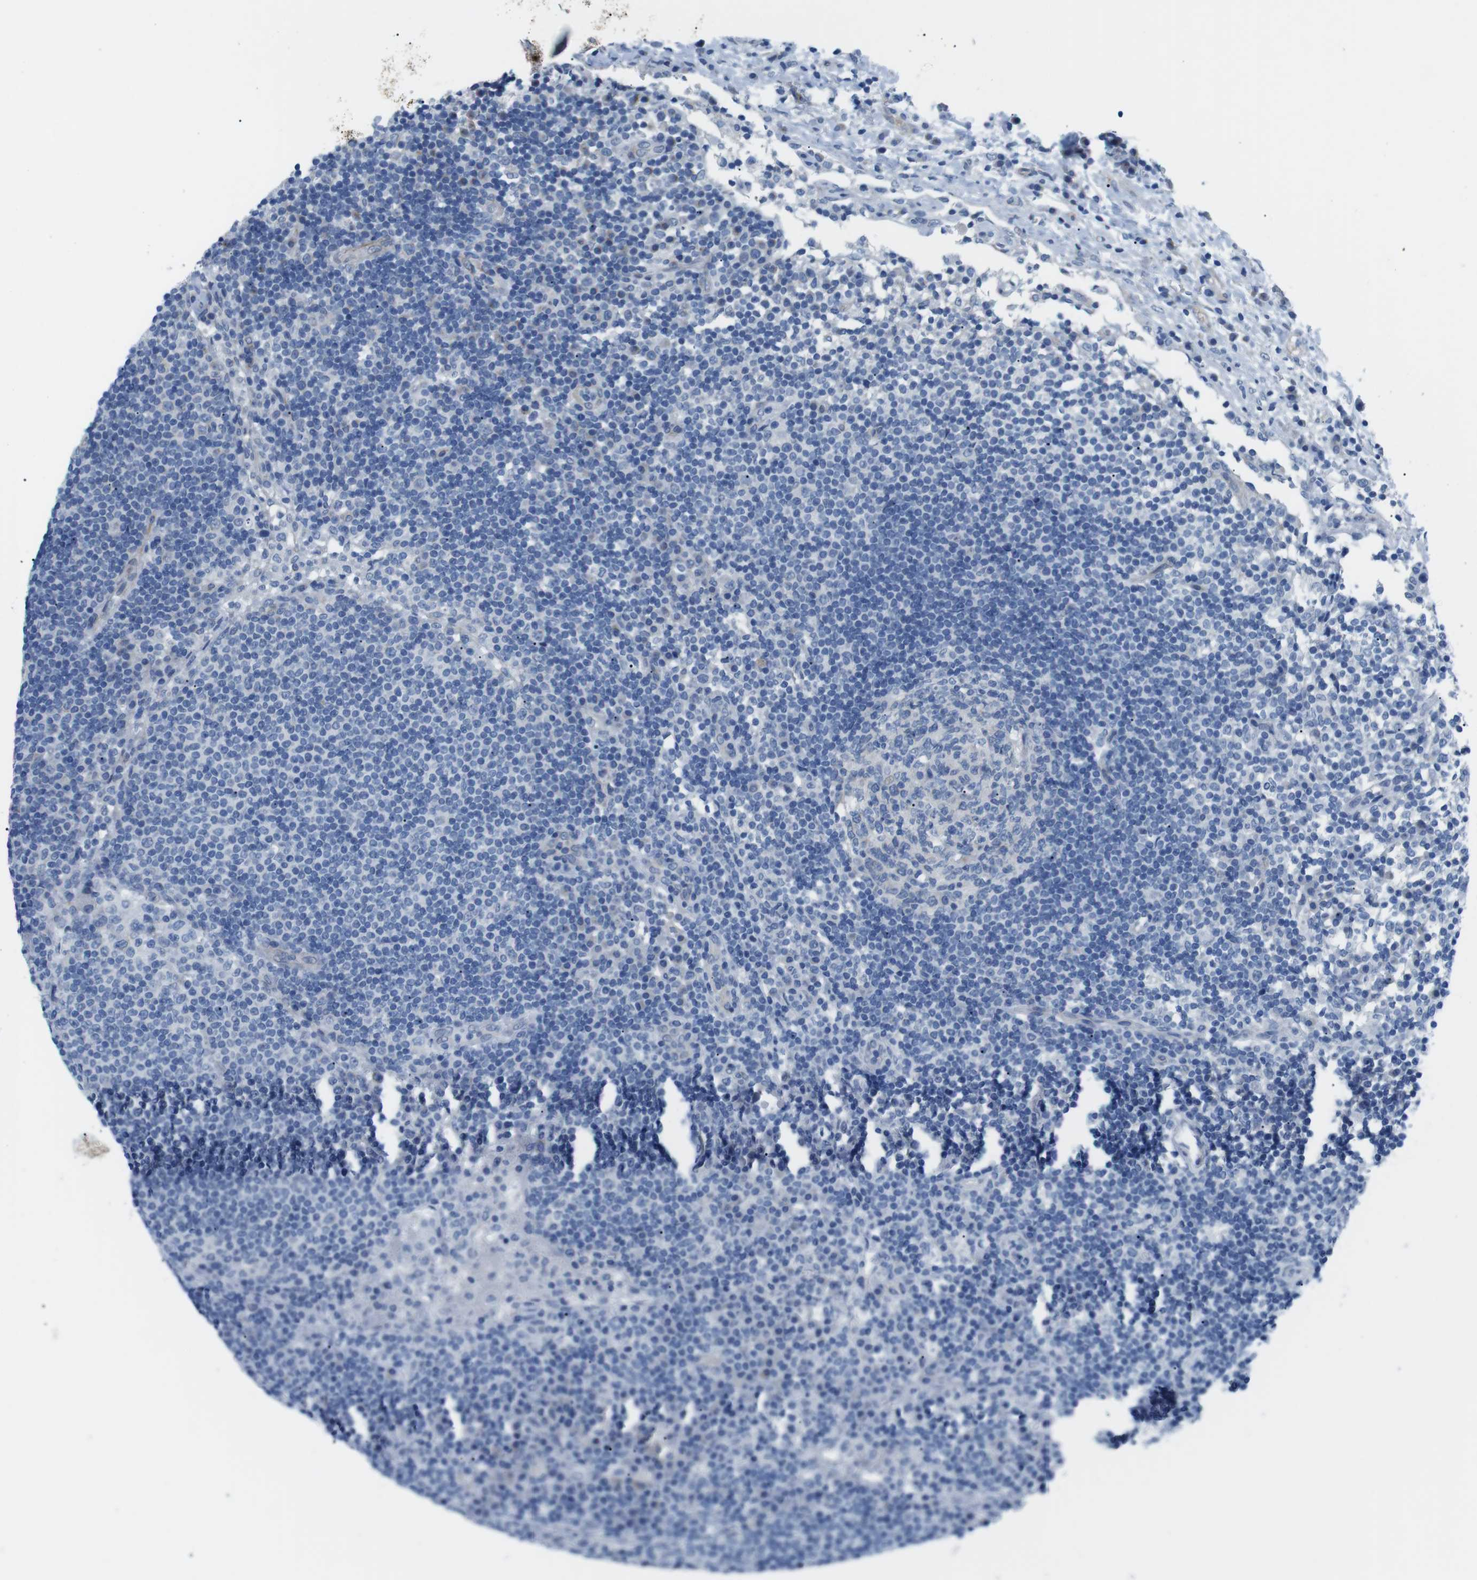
{"staining": {"intensity": "negative", "quantity": "none", "location": "none"}, "tissue": "lymph node", "cell_type": "Germinal center cells", "image_type": "normal", "snomed": [{"axis": "morphology", "description": "Normal tissue, NOS"}, {"axis": "topography", "description": "Lymph node"}], "caption": "High power microscopy photomicrograph of an IHC micrograph of unremarkable lymph node, revealing no significant expression in germinal center cells. (DAB (3,3'-diaminobenzidine) immunohistochemistry (IHC), high magnification).", "gene": "MUC2", "patient": {"sex": "female", "age": 53}}